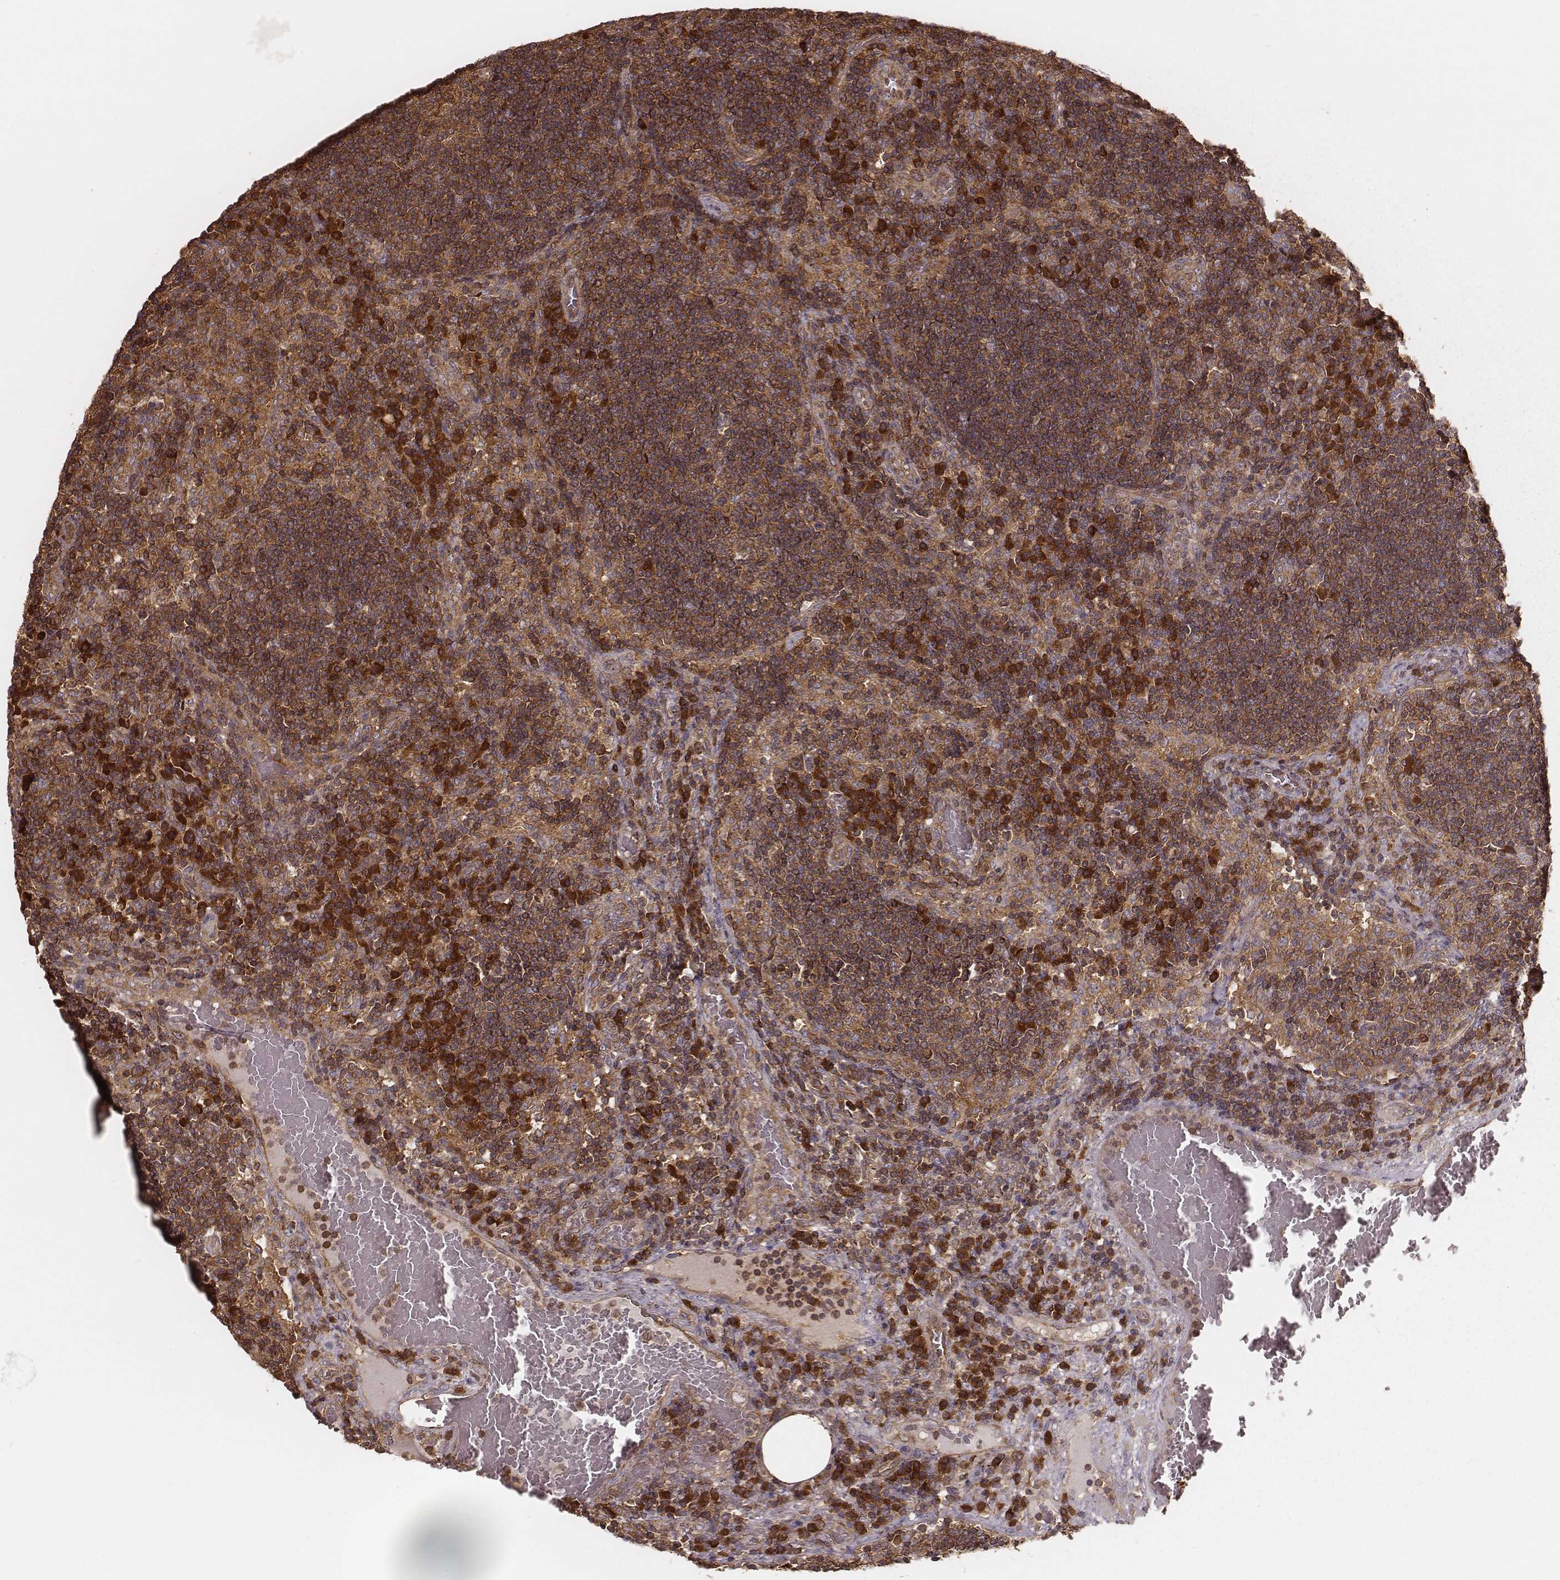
{"staining": {"intensity": "strong", "quantity": ">75%", "location": "cytoplasmic/membranous"}, "tissue": "lymph node", "cell_type": "Germinal center cells", "image_type": "normal", "snomed": [{"axis": "morphology", "description": "Normal tissue, NOS"}, {"axis": "topography", "description": "Lymph node"}], "caption": "Brown immunohistochemical staining in unremarkable lymph node shows strong cytoplasmic/membranous expression in about >75% of germinal center cells. (IHC, brightfield microscopy, high magnification).", "gene": "CARS1", "patient": {"sex": "male", "age": 63}}